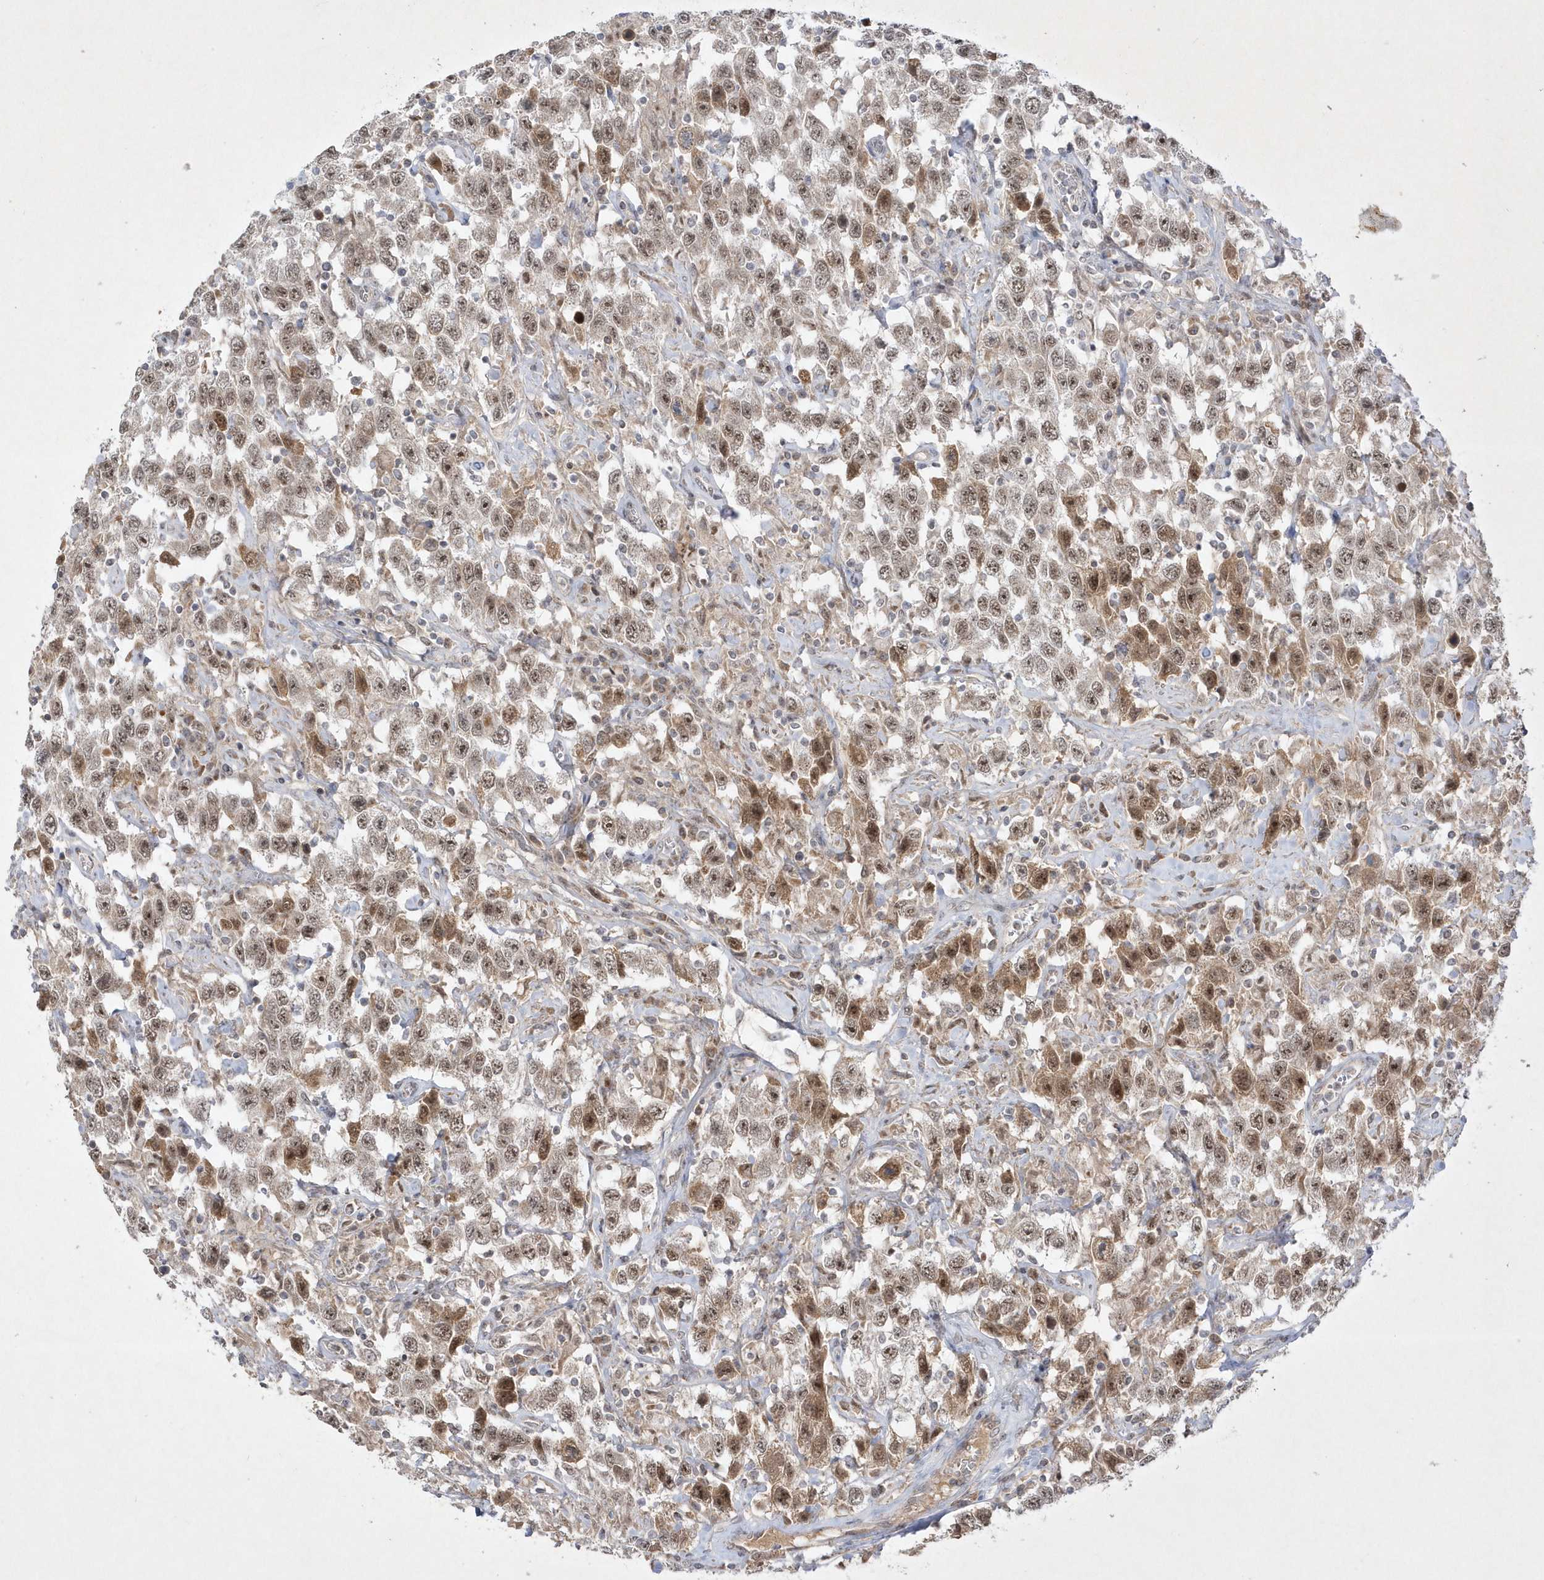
{"staining": {"intensity": "moderate", "quantity": ">75%", "location": "nuclear"}, "tissue": "testis cancer", "cell_type": "Tumor cells", "image_type": "cancer", "snomed": [{"axis": "morphology", "description": "Seminoma, NOS"}, {"axis": "topography", "description": "Testis"}], "caption": "A high-resolution micrograph shows immunohistochemistry (IHC) staining of testis seminoma, which reveals moderate nuclear positivity in about >75% of tumor cells.", "gene": "CPSF3", "patient": {"sex": "male", "age": 41}}